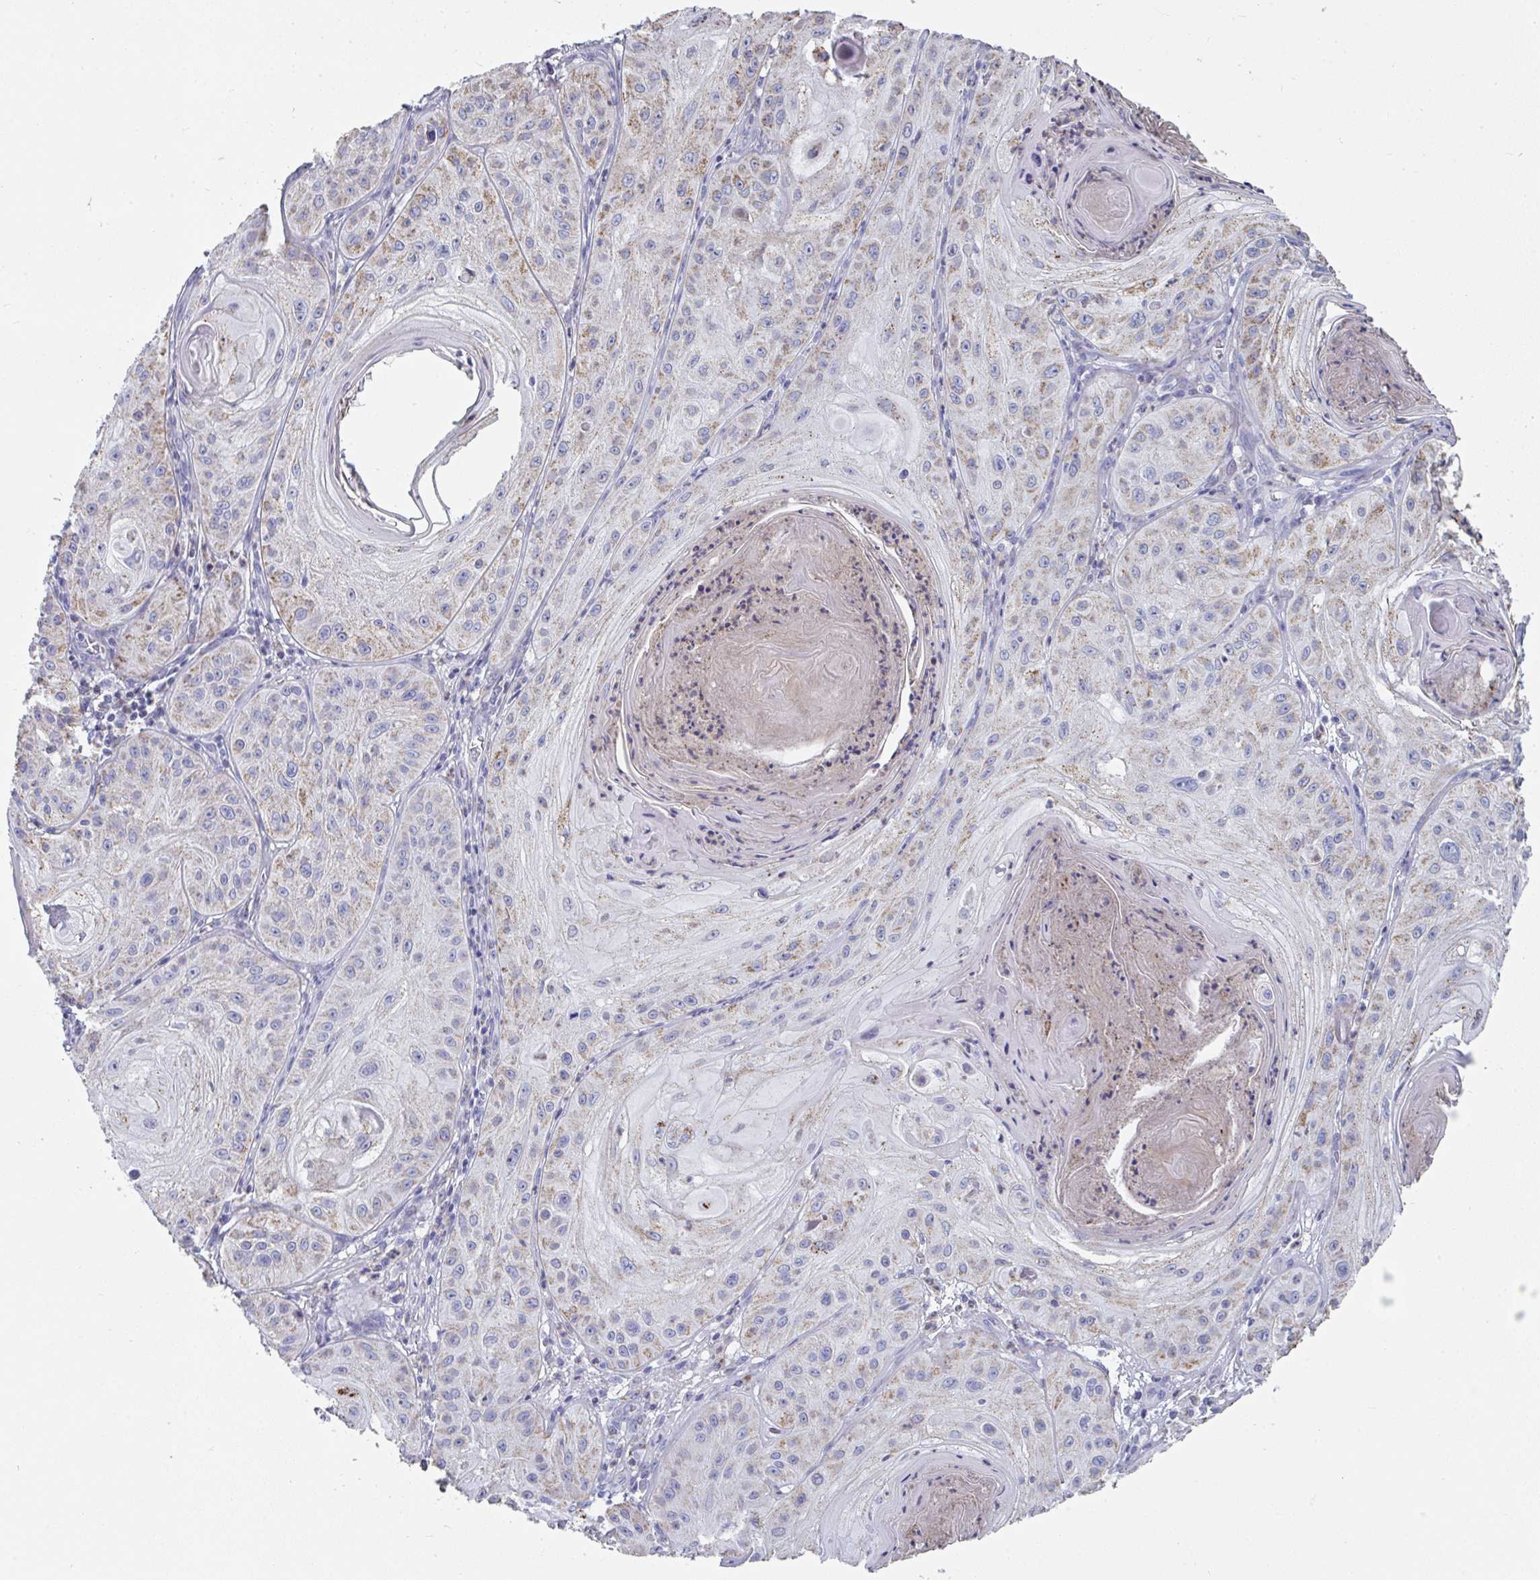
{"staining": {"intensity": "weak", "quantity": "25%-75%", "location": "cytoplasmic/membranous"}, "tissue": "skin cancer", "cell_type": "Tumor cells", "image_type": "cancer", "snomed": [{"axis": "morphology", "description": "Squamous cell carcinoma, NOS"}, {"axis": "topography", "description": "Skin"}], "caption": "DAB (3,3'-diaminobenzidine) immunohistochemical staining of human skin cancer displays weak cytoplasmic/membranous protein expression in approximately 25%-75% of tumor cells.", "gene": "MGAM2", "patient": {"sex": "male", "age": 85}}